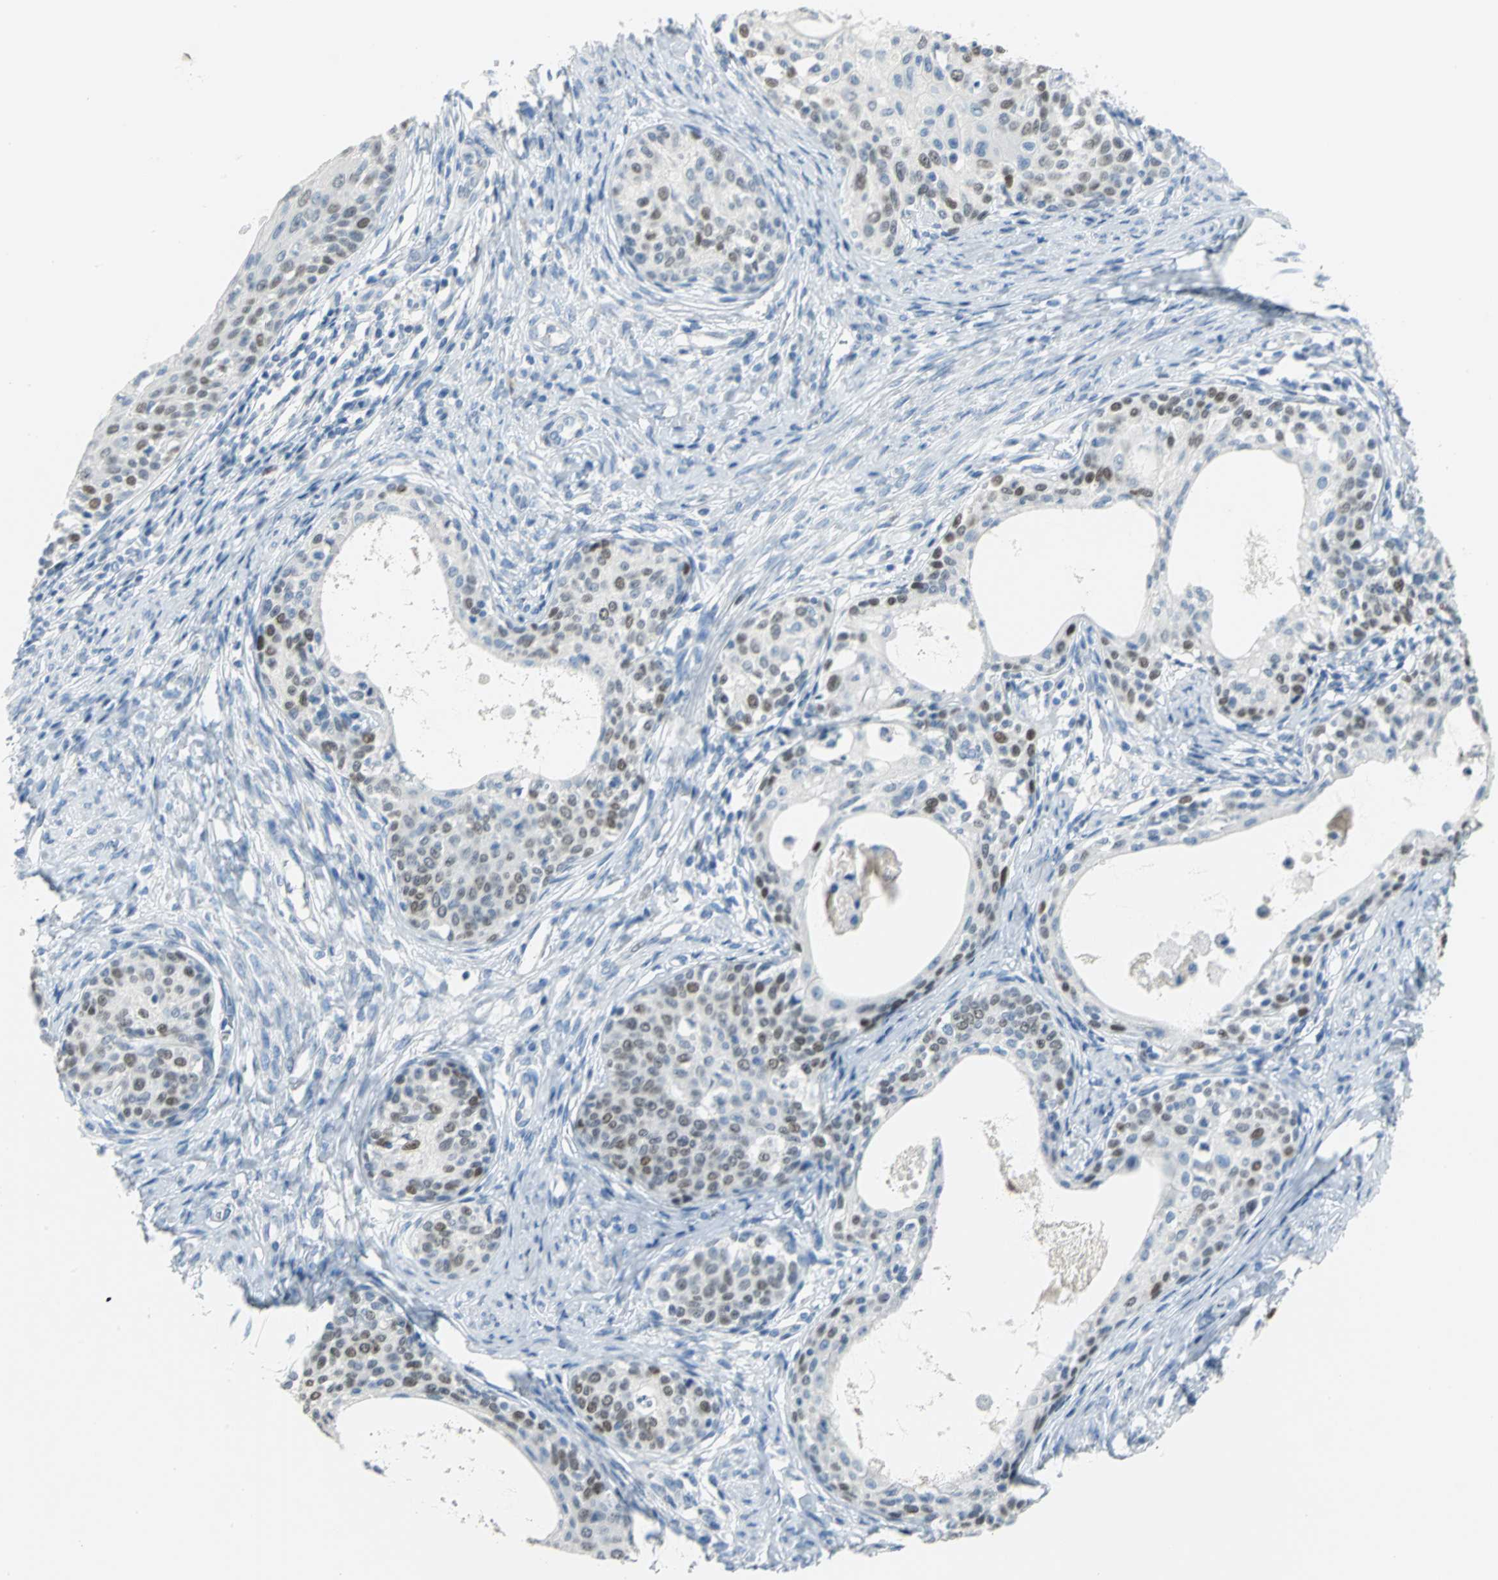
{"staining": {"intensity": "moderate", "quantity": ">75%", "location": "nuclear"}, "tissue": "cervical cancer", "cell_type": "Tumor cells", "image_type": "cancer", "snomed": [{"axis": "morphology", "description": "Squamous cell carcinoma, NOS"}, {"axis": "morphology", "description": "Adenocarcinoma, NOS"}, {"axis": "topography", "description": "Cervix"}], "caption": "Approximately >75% of tumor cells in cervical cancer (adenocarcinoma) exhibit moderate nuclear protein staining as visualized by brown immunohistochemical staining.", "gene": "MCM3", "patient": {"sex": "female", "age": 52}}